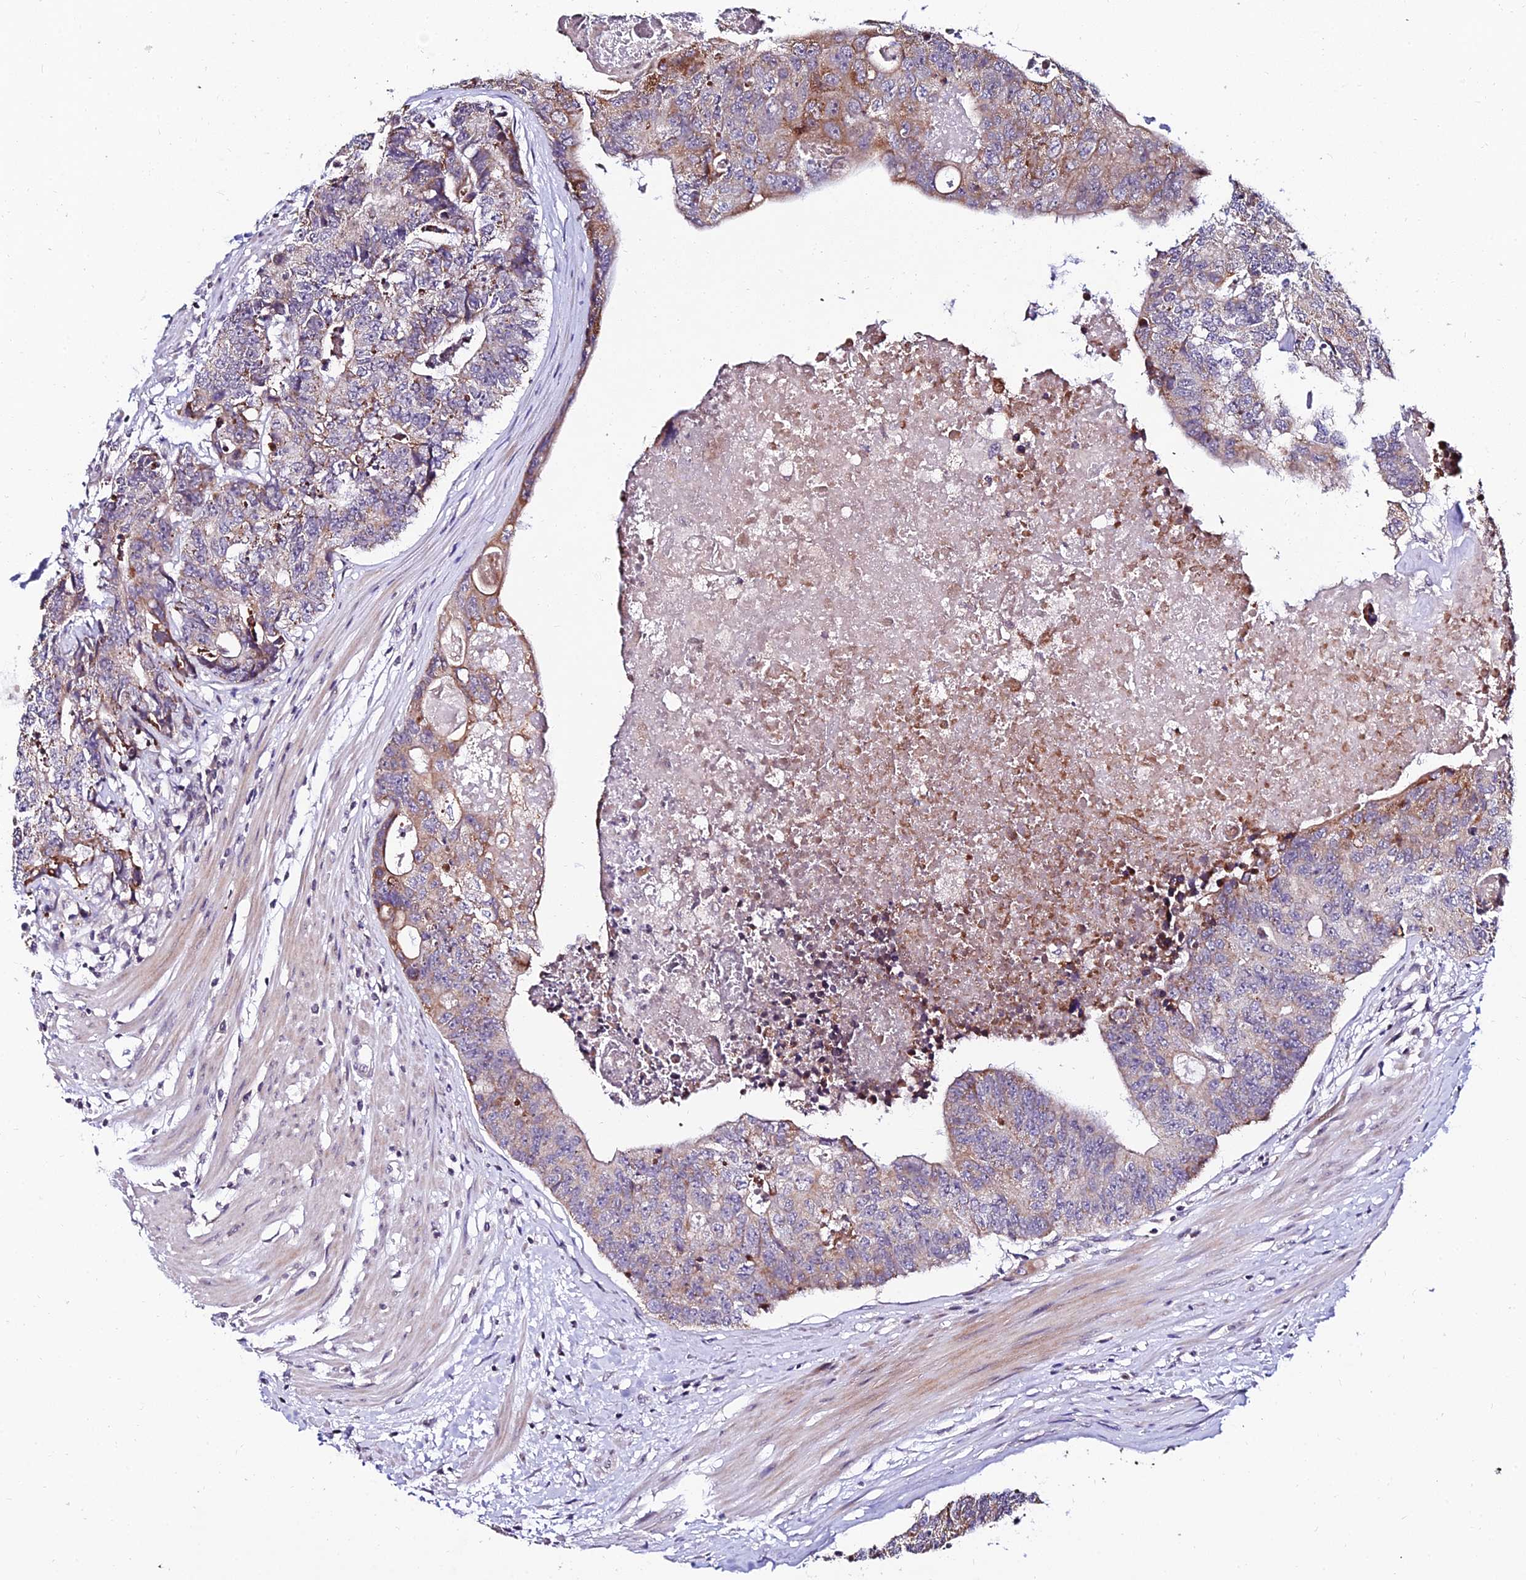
{"staining": {"intensity": "moderate", "quantity": "<25%", "location": "cytoplasmic/membranous"}, "tissue": "colorectal cancer", "cell_type": "Tumor cells", "image_type": "cancer", "snomed": [{"axis": "morphology", "description": "Adenocarcinoma, NOS"}, {"axis": "topography", "description": "Colon"}], "caption": "A histopathology image showing moderate cytoplasmic/membranous positivity in about <25% of tumor cells in adenocarcinoma (colorectal), as visualized by brown immunohistochemical staining.", "gene": "CDNF", "patient": {"sex": "female", "age": 67}}